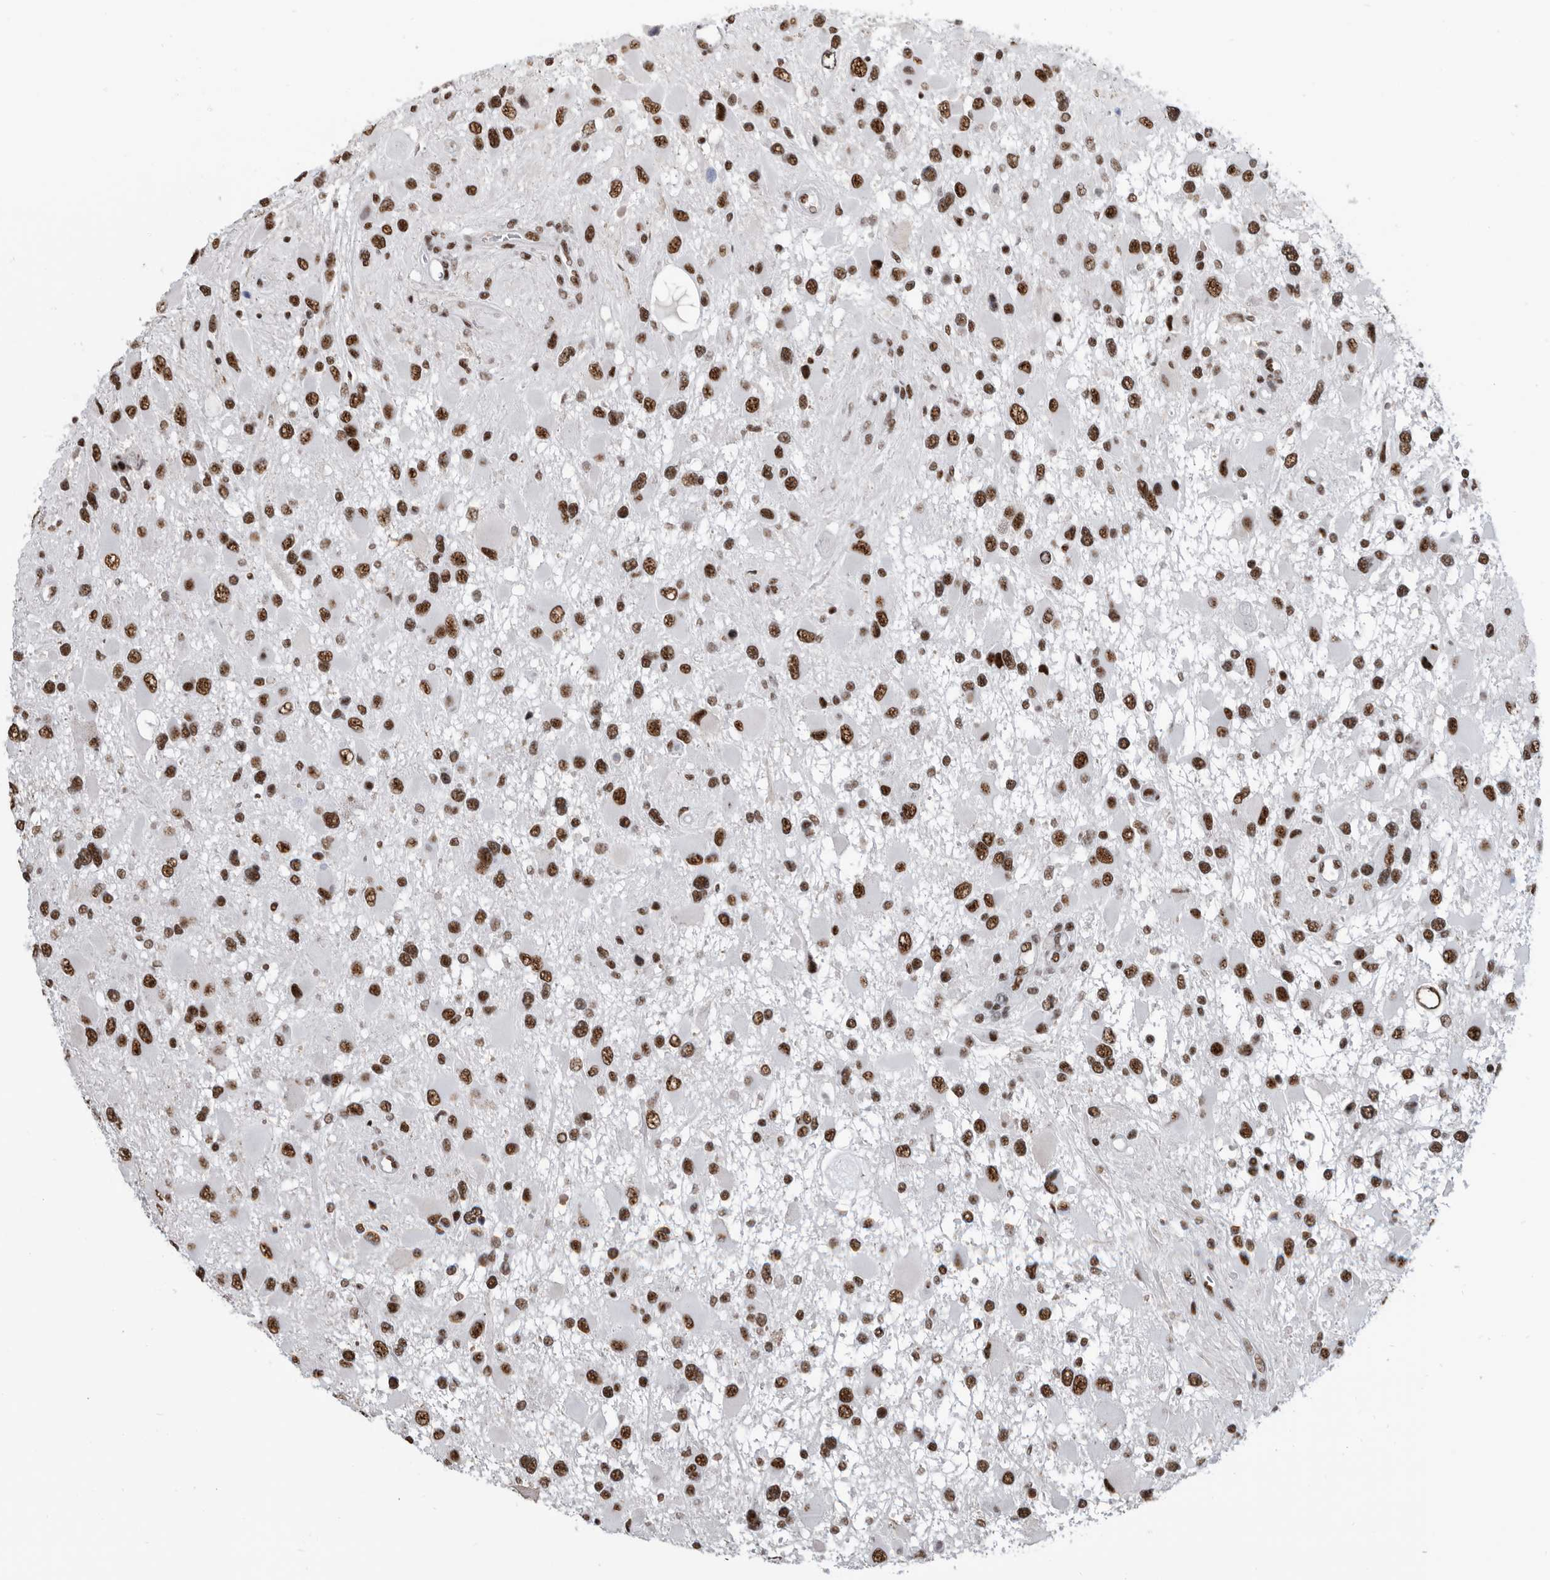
{"staining": {"intensity": "strong", "quantity": ">75%", "location": "nuclear"}, "tissue": "glioma", "cell_type": "Tumor cells", "image_type": "cancer", "snomed": [{"axis": "morphology", "description": "Glioma, malignant, High grade"}, {"axis": "topography", "description": "Brain"}], "caption": "Protein analysis of high-grade glioma (malignant) tissue shows strong nuclear positivity in approximately >75% of tumor cells. The protein of interest is shown in brown color, while the nuclei are stained blue.", "gene": "SF3A1", "patient": {"sex": "male", "age": 53}}